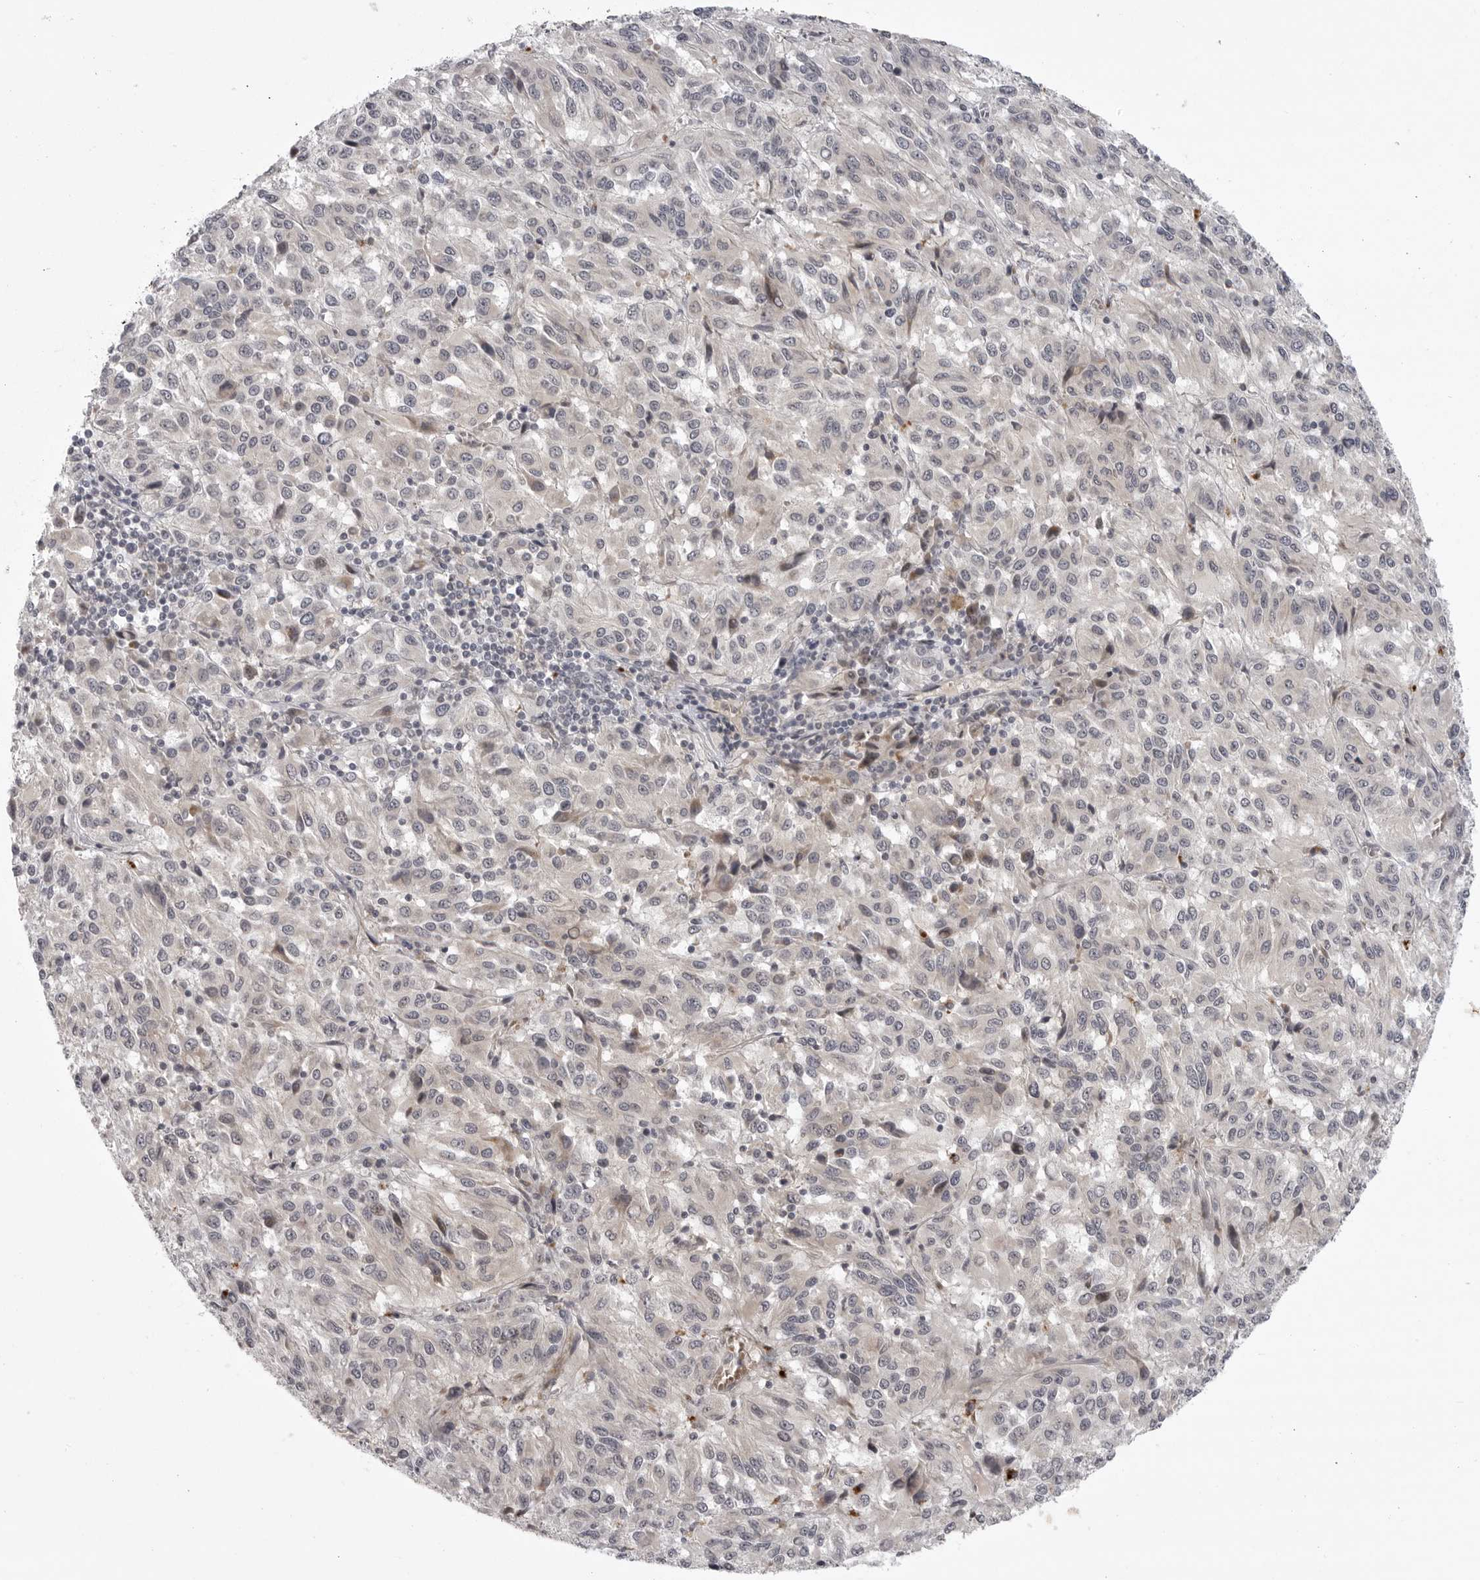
{"staining": {"intensity": "negative", "quantity": "none", "location": "none"}, "tissue": "melanoma", "cell_type": "Tumor cells", "image_type": "cancer", "snomed": [{"axis": "morphology", "description": "Malignant melanoma, Metastatic site"}, {"axis": "topography", "description": "Lung"}], "caption": "The IHC image has no significant positivity in tumor cells of melanoma tissue.", "gene": "CD300LD", "patient": {"sex": "male", "age": 64}}